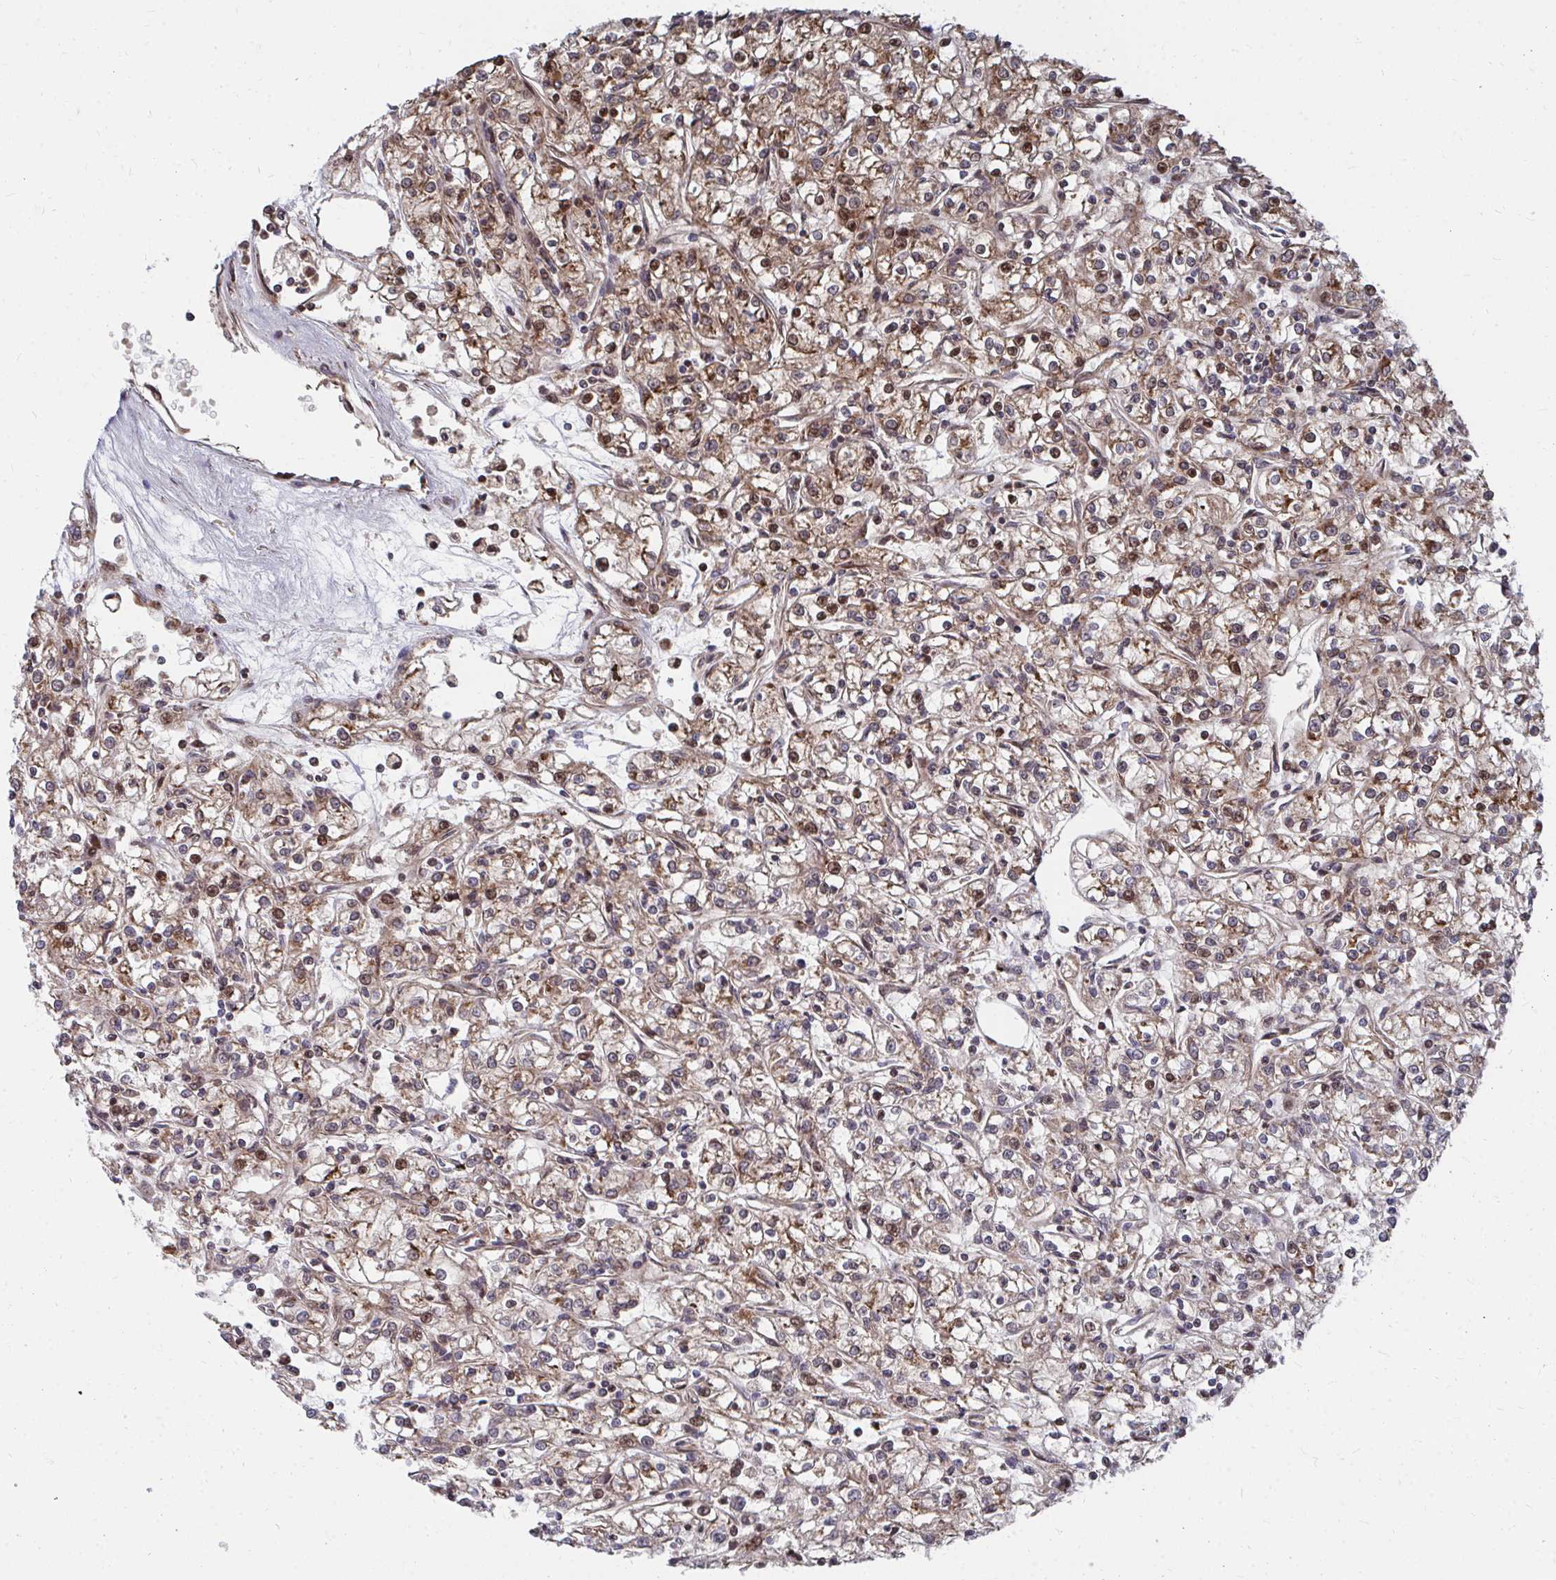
{"staining": {"intensity": "moderate", "quantity": ">75%", "location": "cytoplasmic/membranous,nuclear"}, "tissue": "renal cancer", "cell_type": "Tumor cells", "image_type": "cancer", "snomed": [{"axis": "morphology", "description": "Adenocarcinoma, NOS"}, {"axis": "topography", "description": "Kidney"}], "caption": "IHC (DAB (3,3'-diaminobenzidine)) staining of renal adenocarcinoma shows moderate cytoplasmic/membranous and nuclear protein expression in about >75% of tumor cells.", "gene": "FAM89A", "patient": {"sex": "female", "age": 59}}